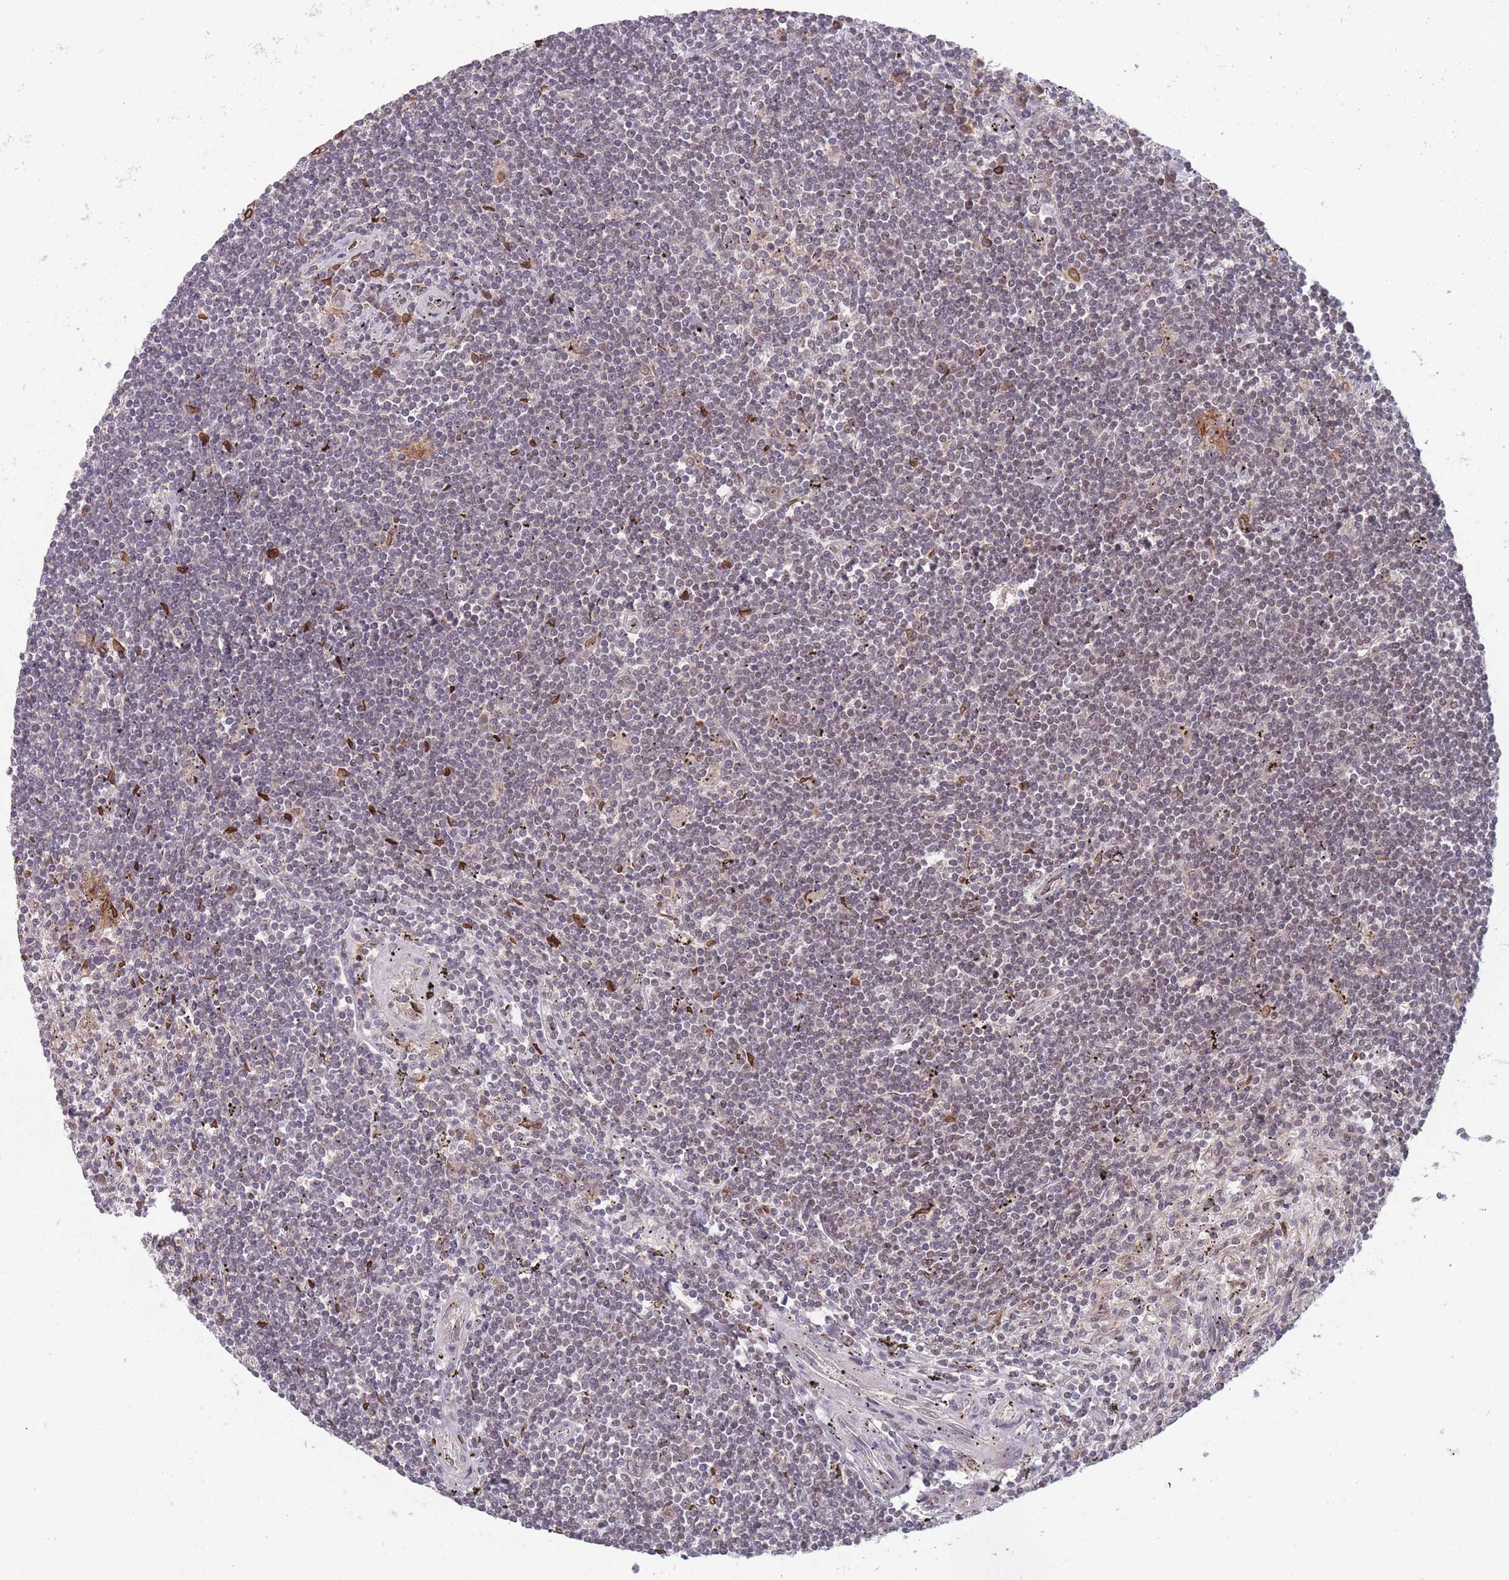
{"staining": {"intensity": "weak", "quantity": "<25%", "location": "nuclear"}, "tissue": "lymphoma", "cell_type": "Tumor cells", "image_type": "cancer", "snomed": [{"axis": "morphology", "description": "Malignant lymphoma, non-Hodgkin's type, Low grade"}, {"axis": "topography", "description": "Spleen"}], "caption": "Human lymphoma stained for a protein using IHC demonstrates no positivity in tumor cells.", "gene": "TMED3", "patient": {"sex": "male", "age": 76}}